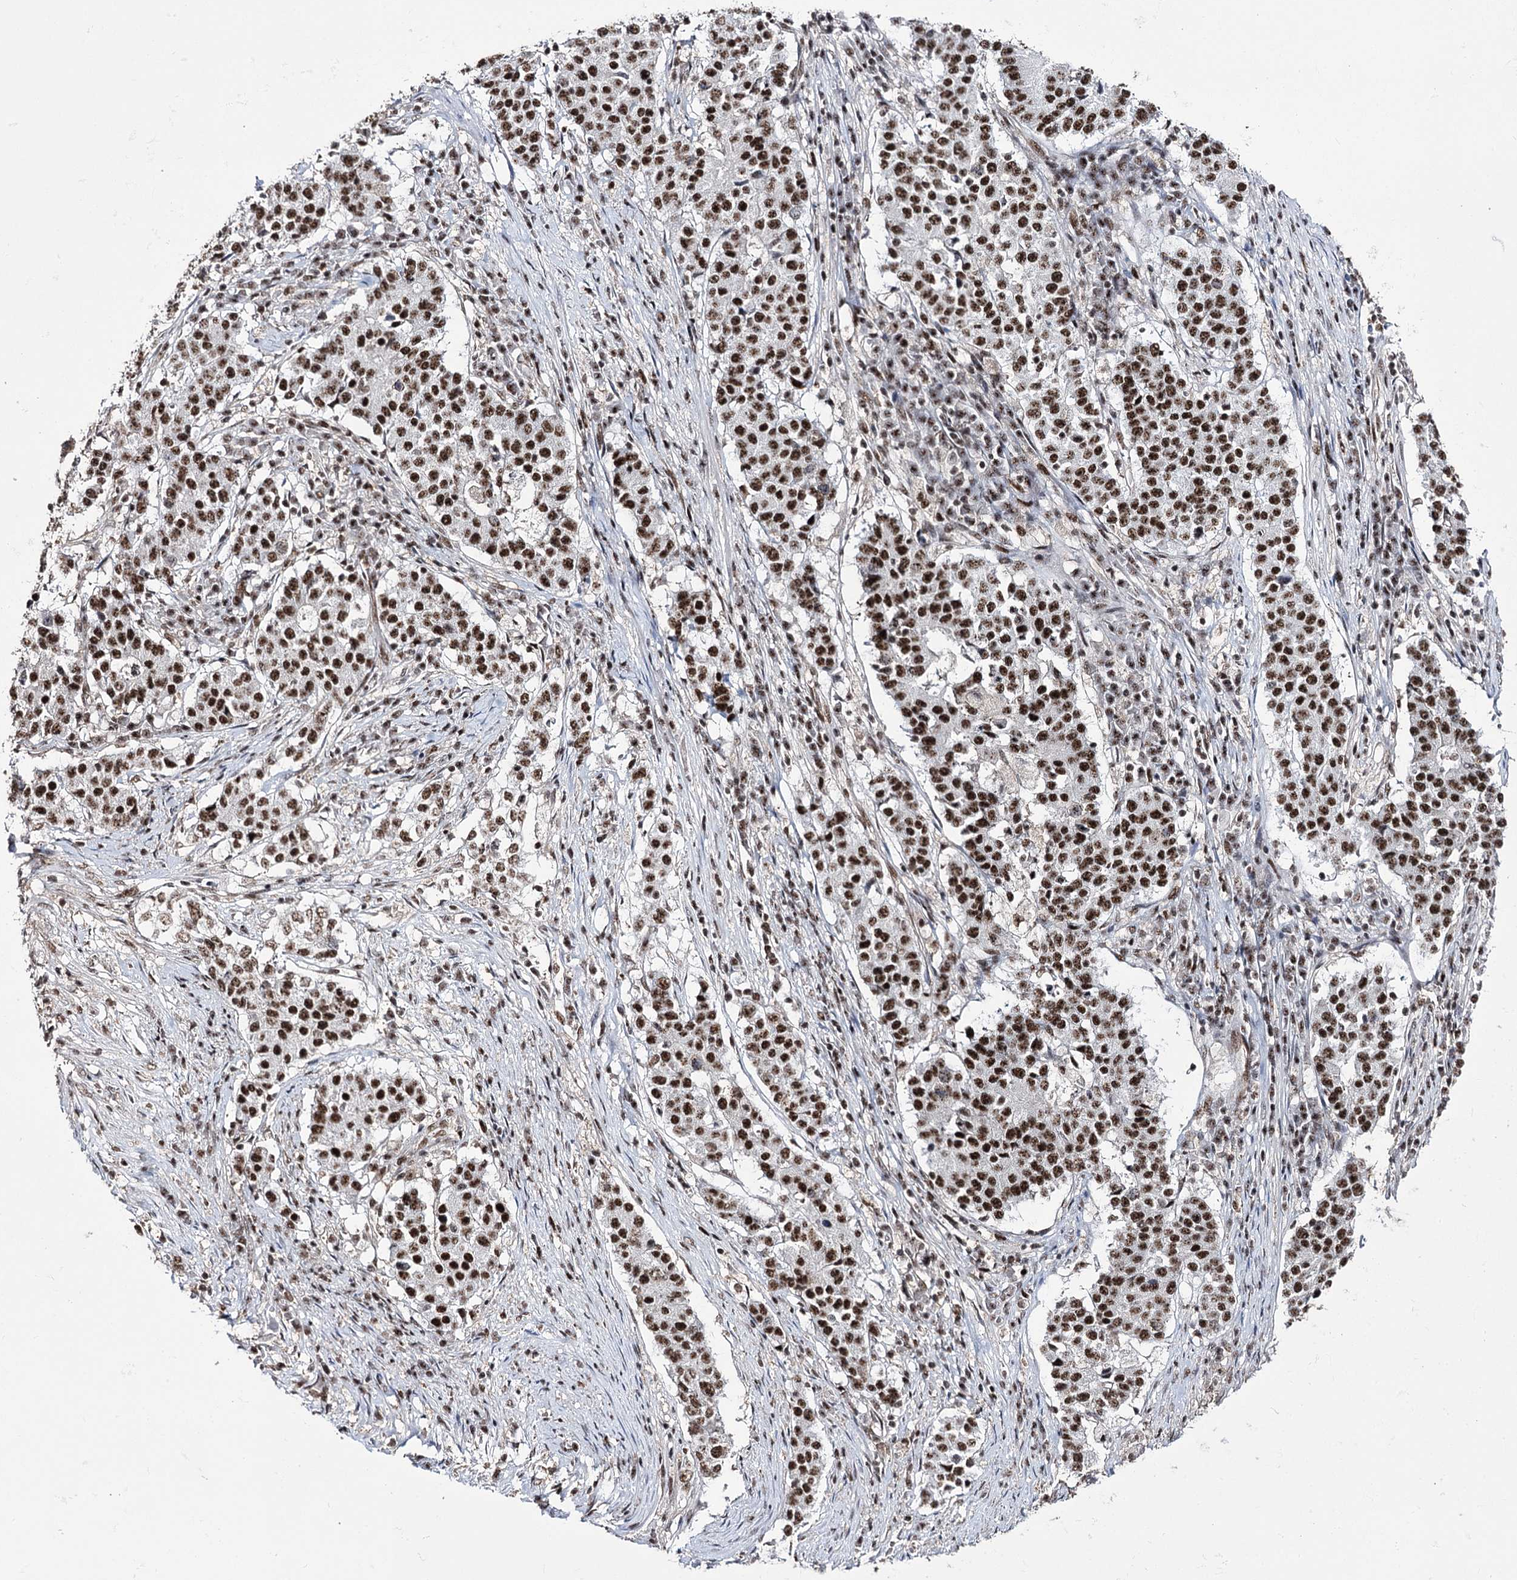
{"staining": {"intensity": "strong", "quantity": ">75%", "location": "nuclear"}, "tissue": "stomach cancer", "cell_type": "Tumor cells", "image_type": "cancer", "snomed": [{"axis": "morphology", "description": "Adenocarcinoma, NOS"}, {"axis": "topography", "description": "Stomach"}], "caption": "An immunohistochemistry image of neoplastic tissue is shown. Protein staining in brown highlights strong nuclear positivity in stomach cancer within tumor cells.", "gene": "PRPF40A", "patient": {"sex": "male", "age": 59}}